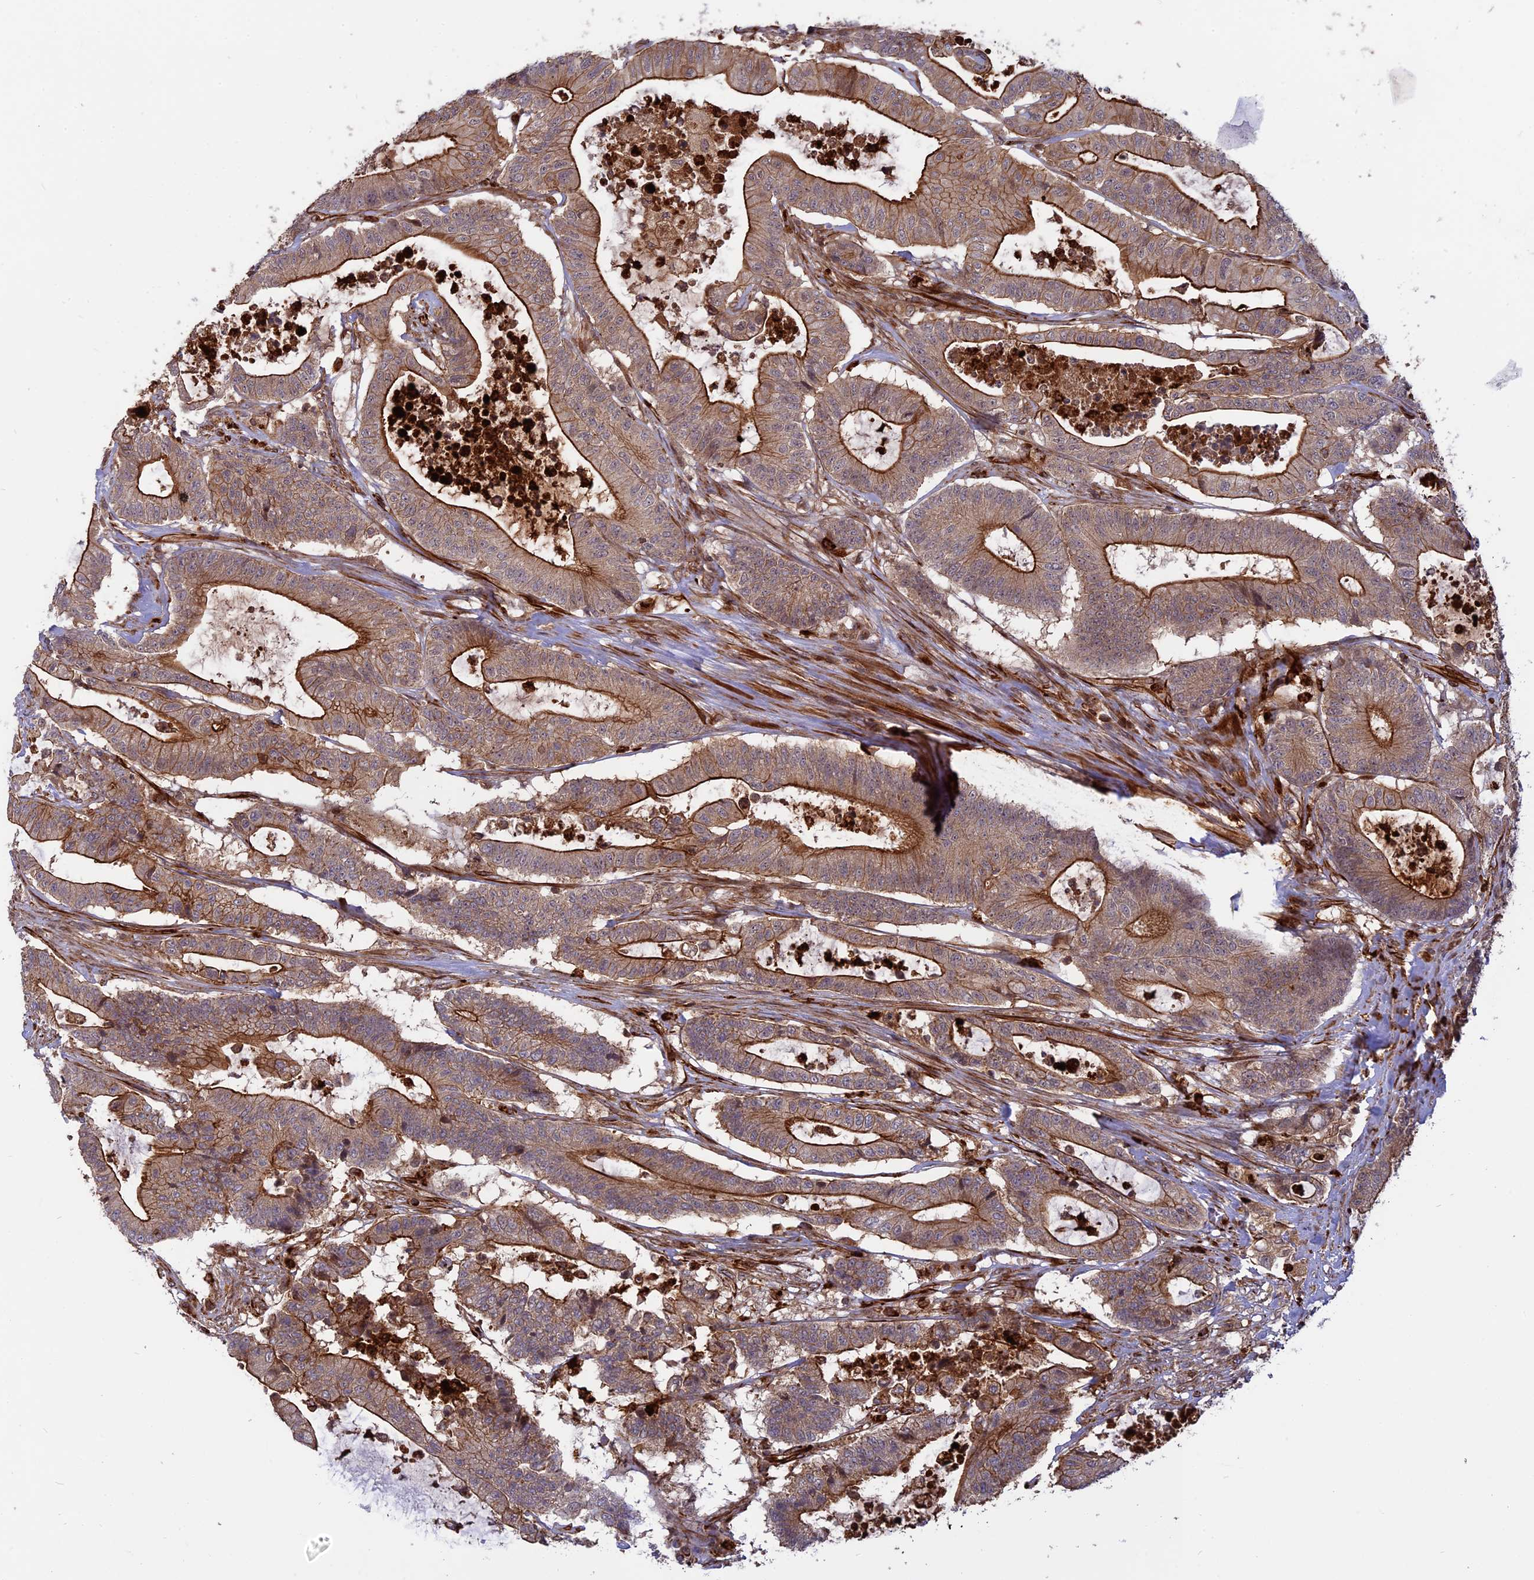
{"staining": {"intensity": "strong", "quantity": "25%-75%", "location": "cytoplasmic/membranous"}, "tissue": "colorectal cancer", "cell_type": "Tumor cells", "image_type": "cancer", "snomed": [{"axis": "morphology", "description": "Adenocarcinoma, NOS"}, {"axis": "topography", "description": "Colon"}], "caption": "The histopathology image exhibits staining of colorectal adenocarcinoma, revealing strong cytoplasmic/membranous protein expression (brown color) within tumor cells.", "gene": "PHLDB3", "patient": {"sex": "female", "age": 84}}